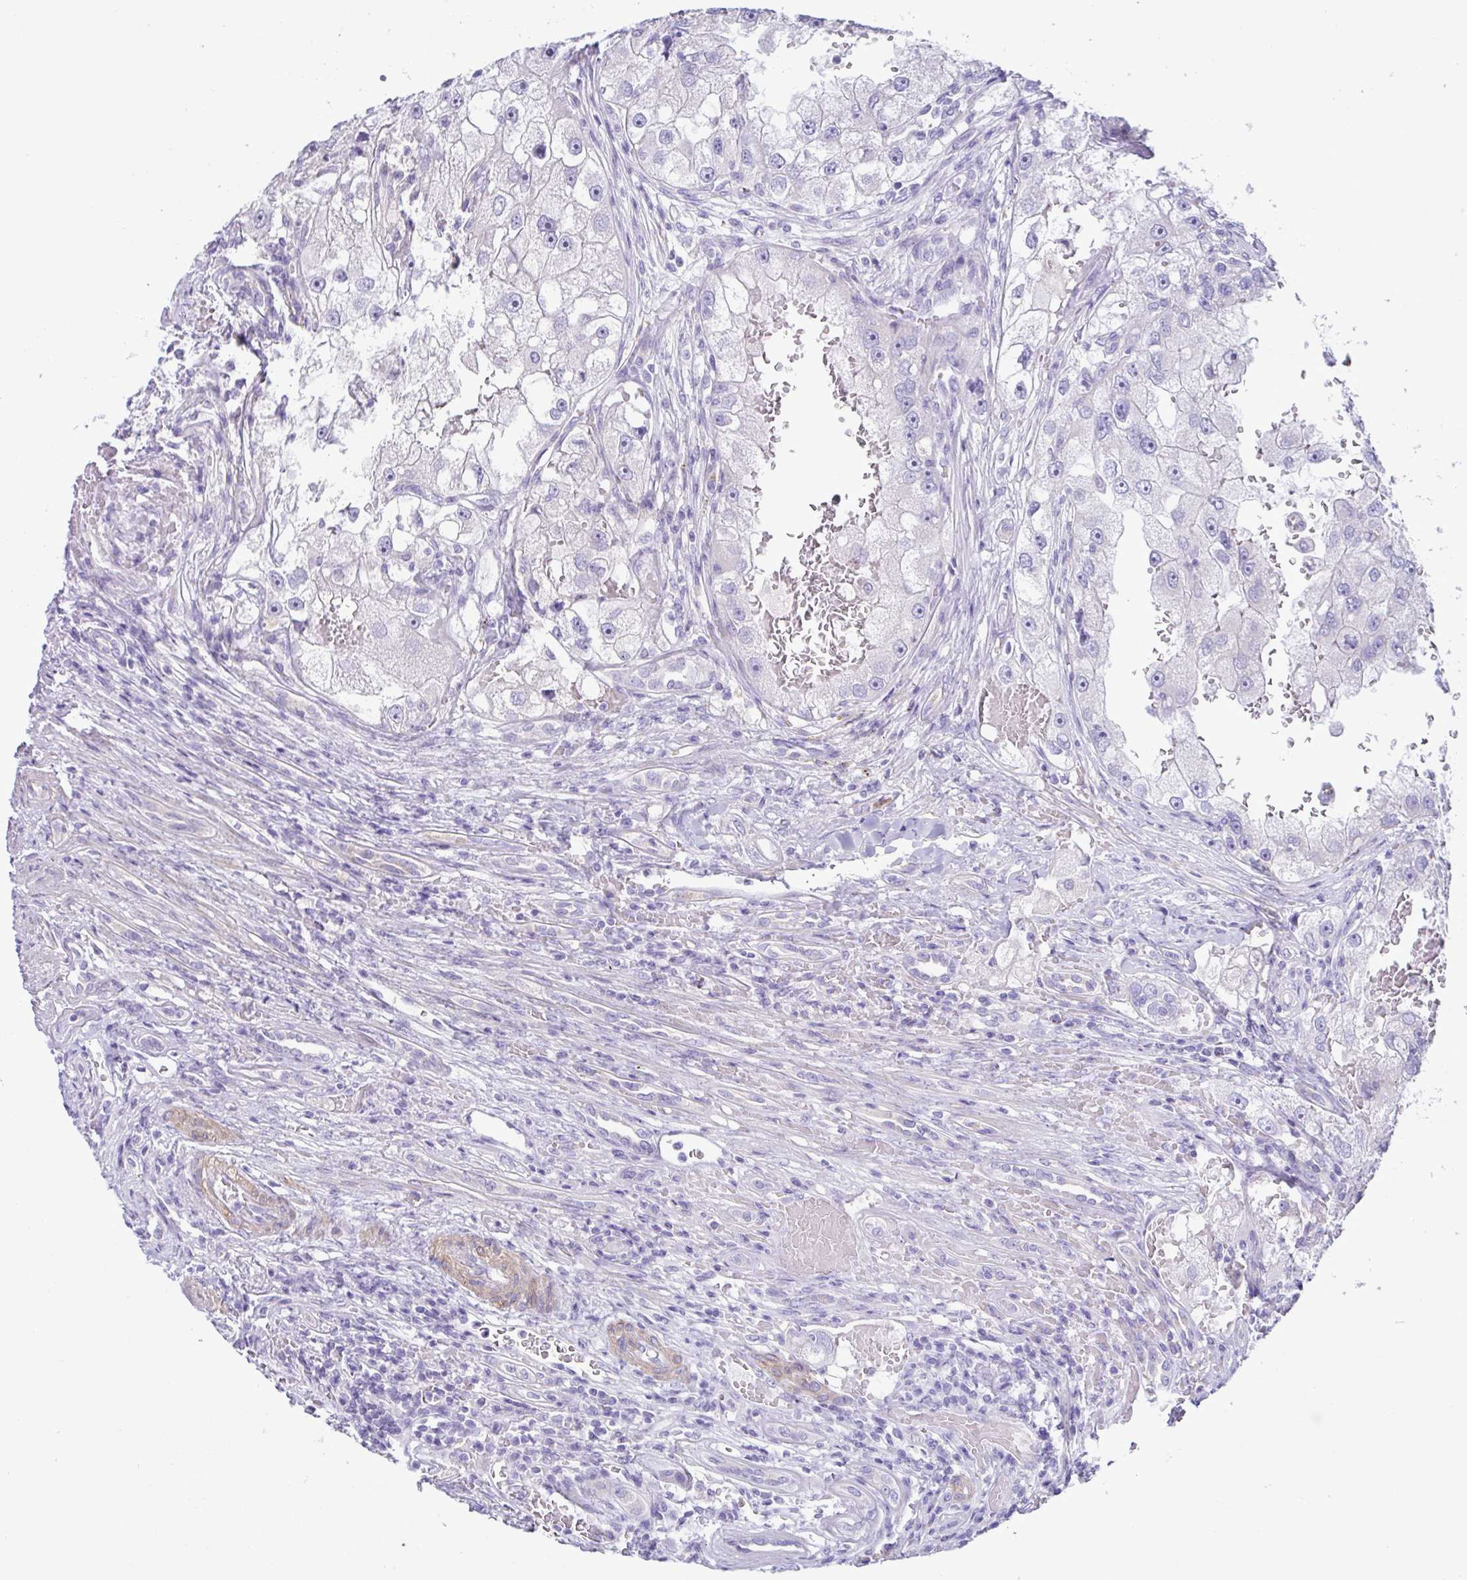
{"staining": {"intensity": "negative", "quantity": "none", "location": "none"}, "tissue": "renal cancer", "cell_type": "Tumor cells", "image_type": "cancer", "snomed": [{"axis": "morphology", "description": "Adenocarcinoma, NOS"}, {"axis": "topography", "description": "Kidney"}], "caption": "Tumor cells show no significant protein staining in renal cancer (adenocarcinoma). (DAB IHC, high magnification).", "gene": "MED11", "patient": {"sex": "male", "age": 63}}